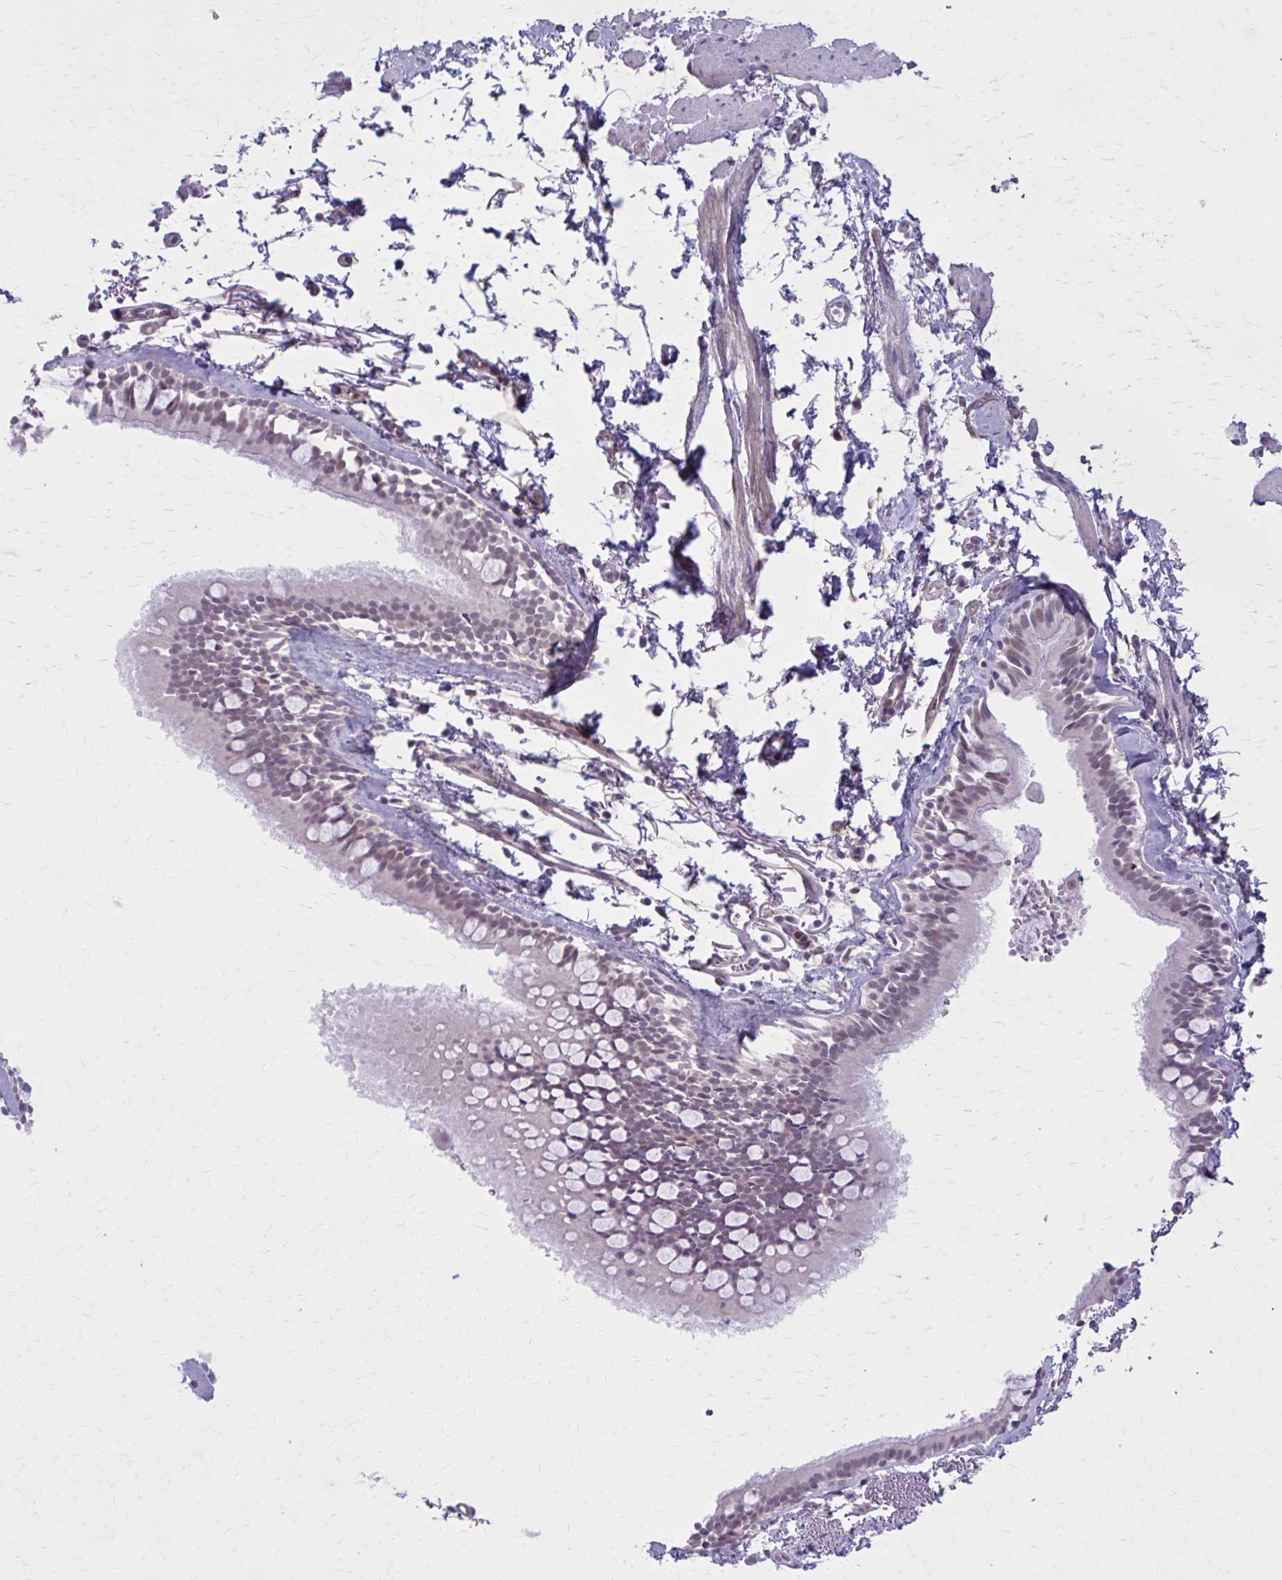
{"staining": {"intensity": "moderate", "quantity": "25%-75%", "location": "nuclear"}, "tissue": "bronchus", "cell_type": "Respiratory epithelial cells", "image_type": "normal", "snomed": [{"axis": "morphology", "description": "Normal tissue, NOS"}, {"axis": "topography", "description": "Cartilage tissue"}, {"axis": "topography", "description": "Bronchus"}, {"axis": "topography", "description": "Peripheral nerve tissue"}], "caption": "Protein expression analysis of benign human bronchus reveals moderate nuclear expression in about 25%-75% of respiratory epithelial cells. (Brightfield microscopy of DAB IHC at high magnification).", "gene": "NUMBL", "patient": {"sex": "female", "age": 59}}